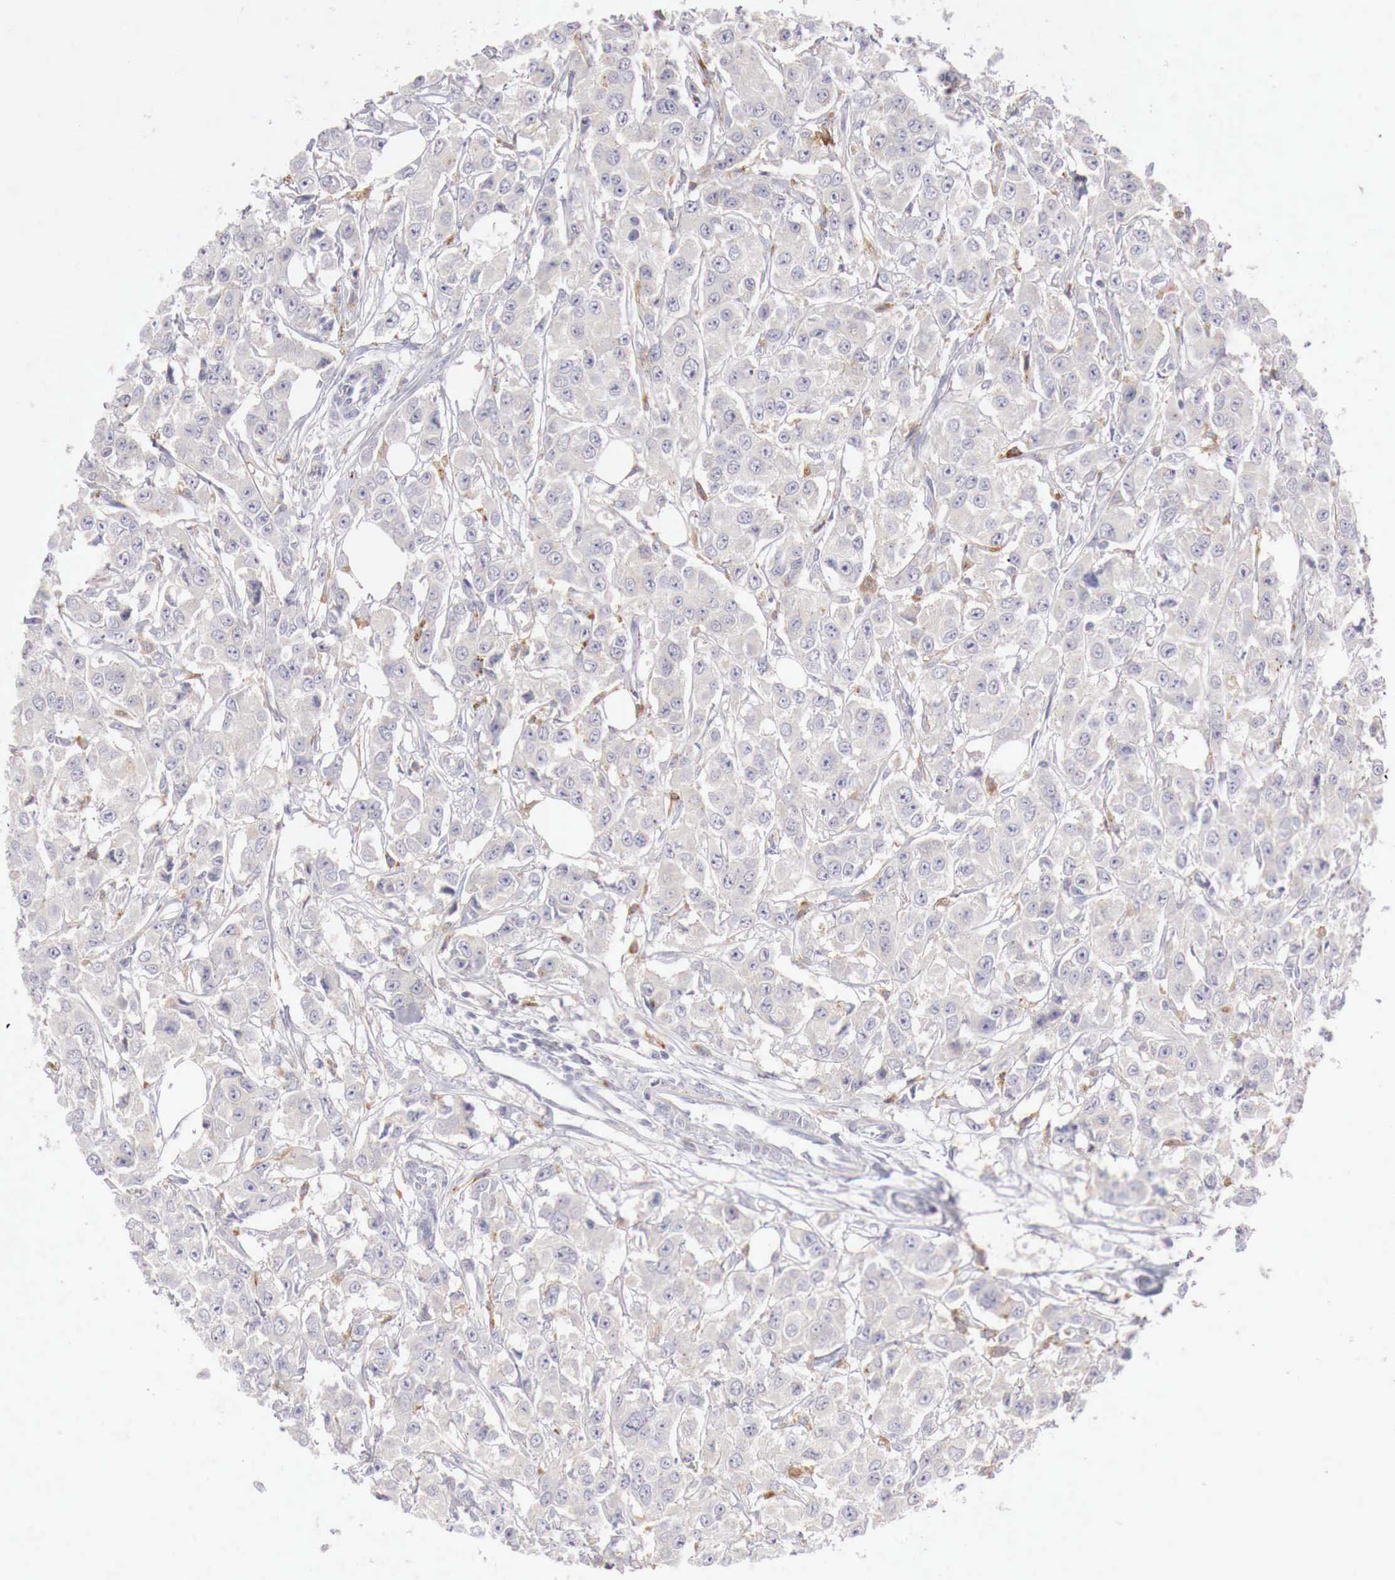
{"staining": {"intensity": "negative", "quantity": "none", "location": "none"}, "tissue": "breast cancer", "cell_type": "Tumor cells", "image_type": "cancer", "snomed": [{"axis": "morphology", "description": "Duct carcinoma"}, {"axis": "topography", "description": "Breast"}], "caption": "DAB immunohistochemical staining of human infiltrating ductal carcinoma (breast) exhibits no significant expression in tumor cells.", "gene": "GLA", "patient": {"sex": "female", "age": 58}}